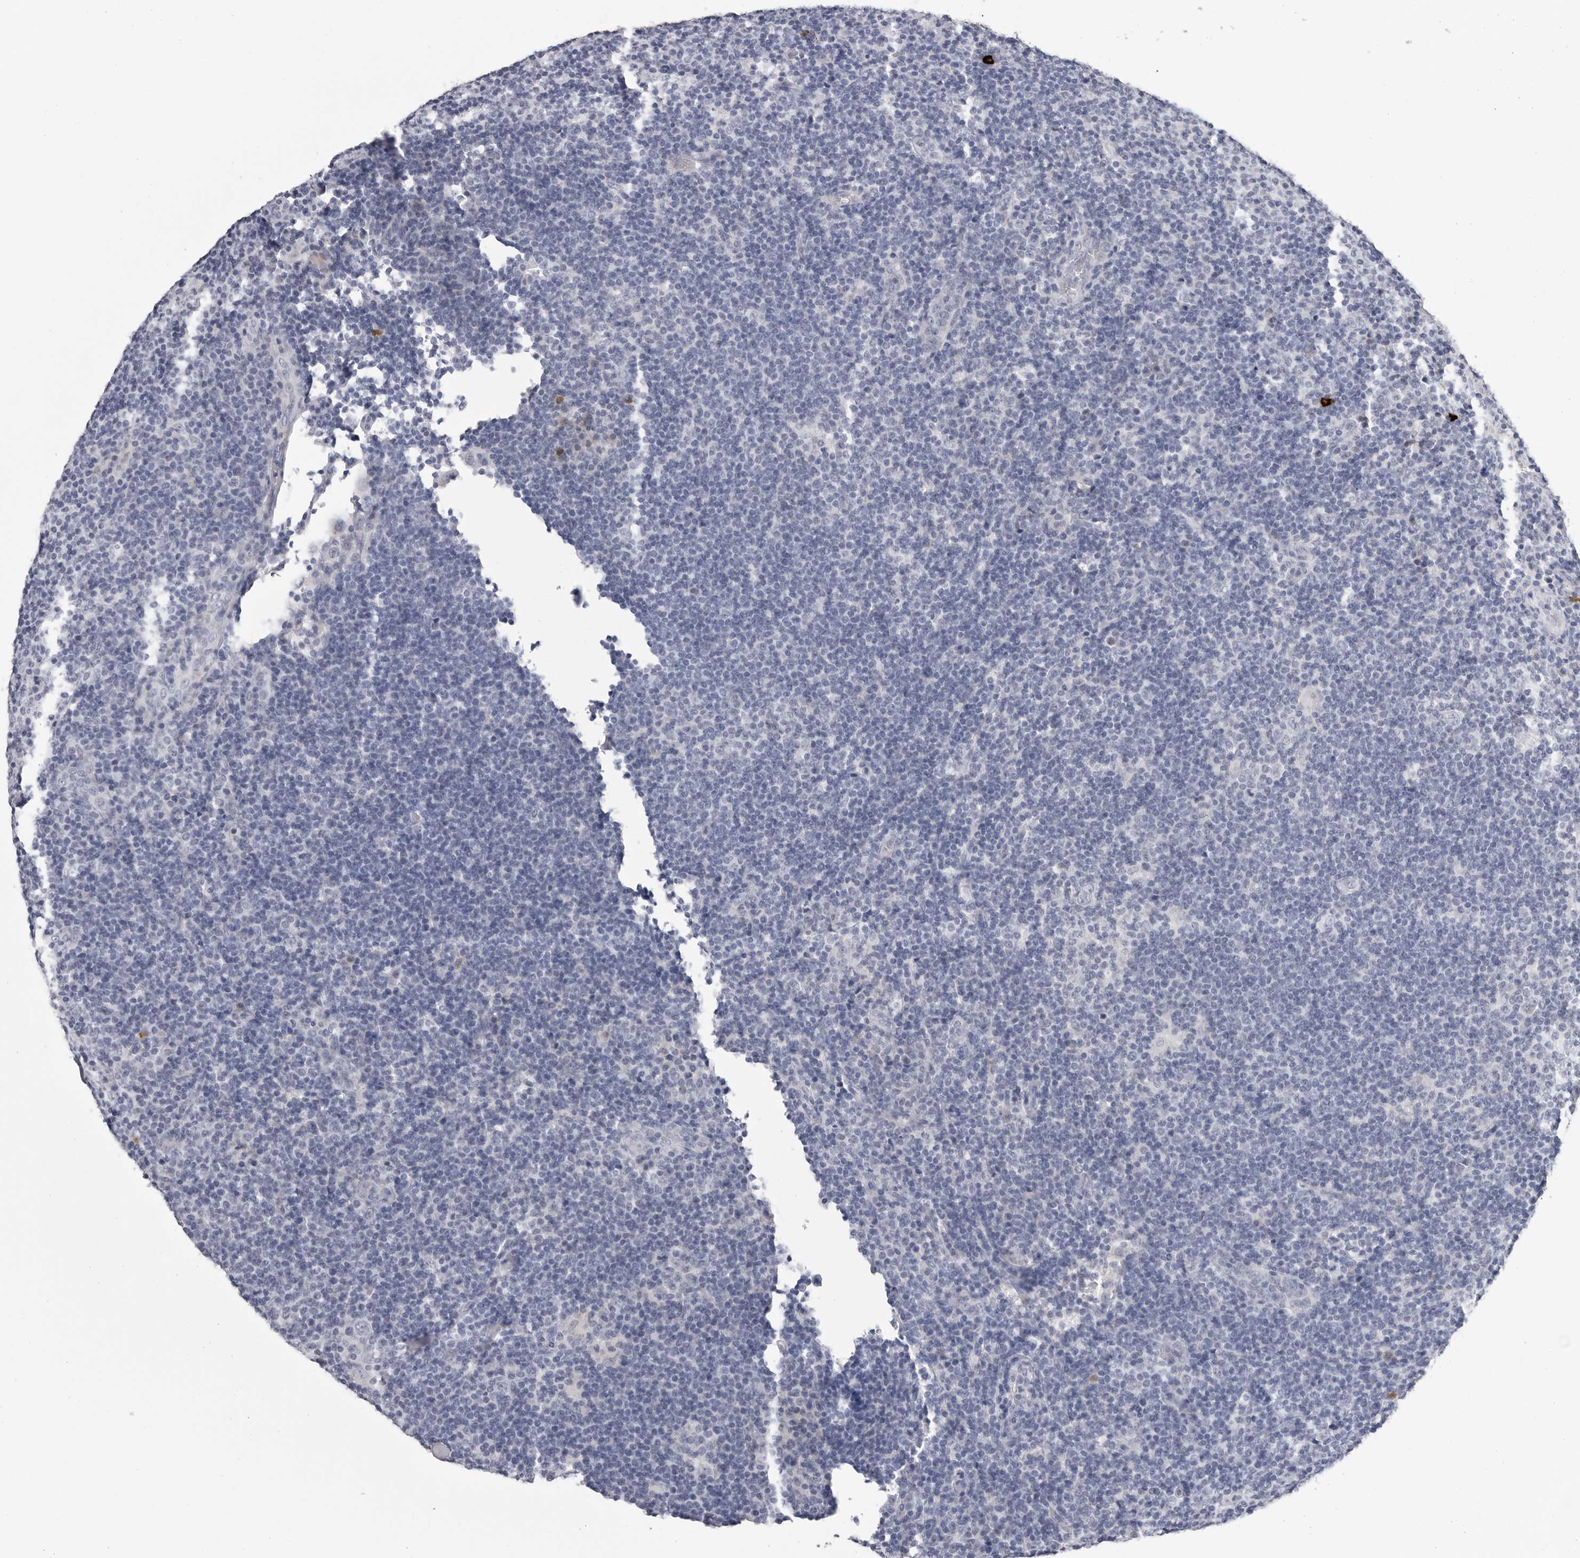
{"staining": {"intensity": "negative", "quantity": "none", "location": "none"}, "tissue": "lymphoma", "cell_type": "Tumor cells", "image_type": "cancer", "snomed": [{"axis": "morphology", "description": "Hodgkin's disease, NOS"}, {"axis": "topography", "description": "Lymph node"}], "caption": "High magnification brightfield microscopy of lymphoma stained with DAB (3,3'-diaminobenzidine) (brown) and counterstained with hematoxylin (blue): tumor cells show no significant staining. (DAB immunohistochemistry (IHC), high magnification).", "gene": "ZNF502", "patient": {"sex": "female", "age": 57}}